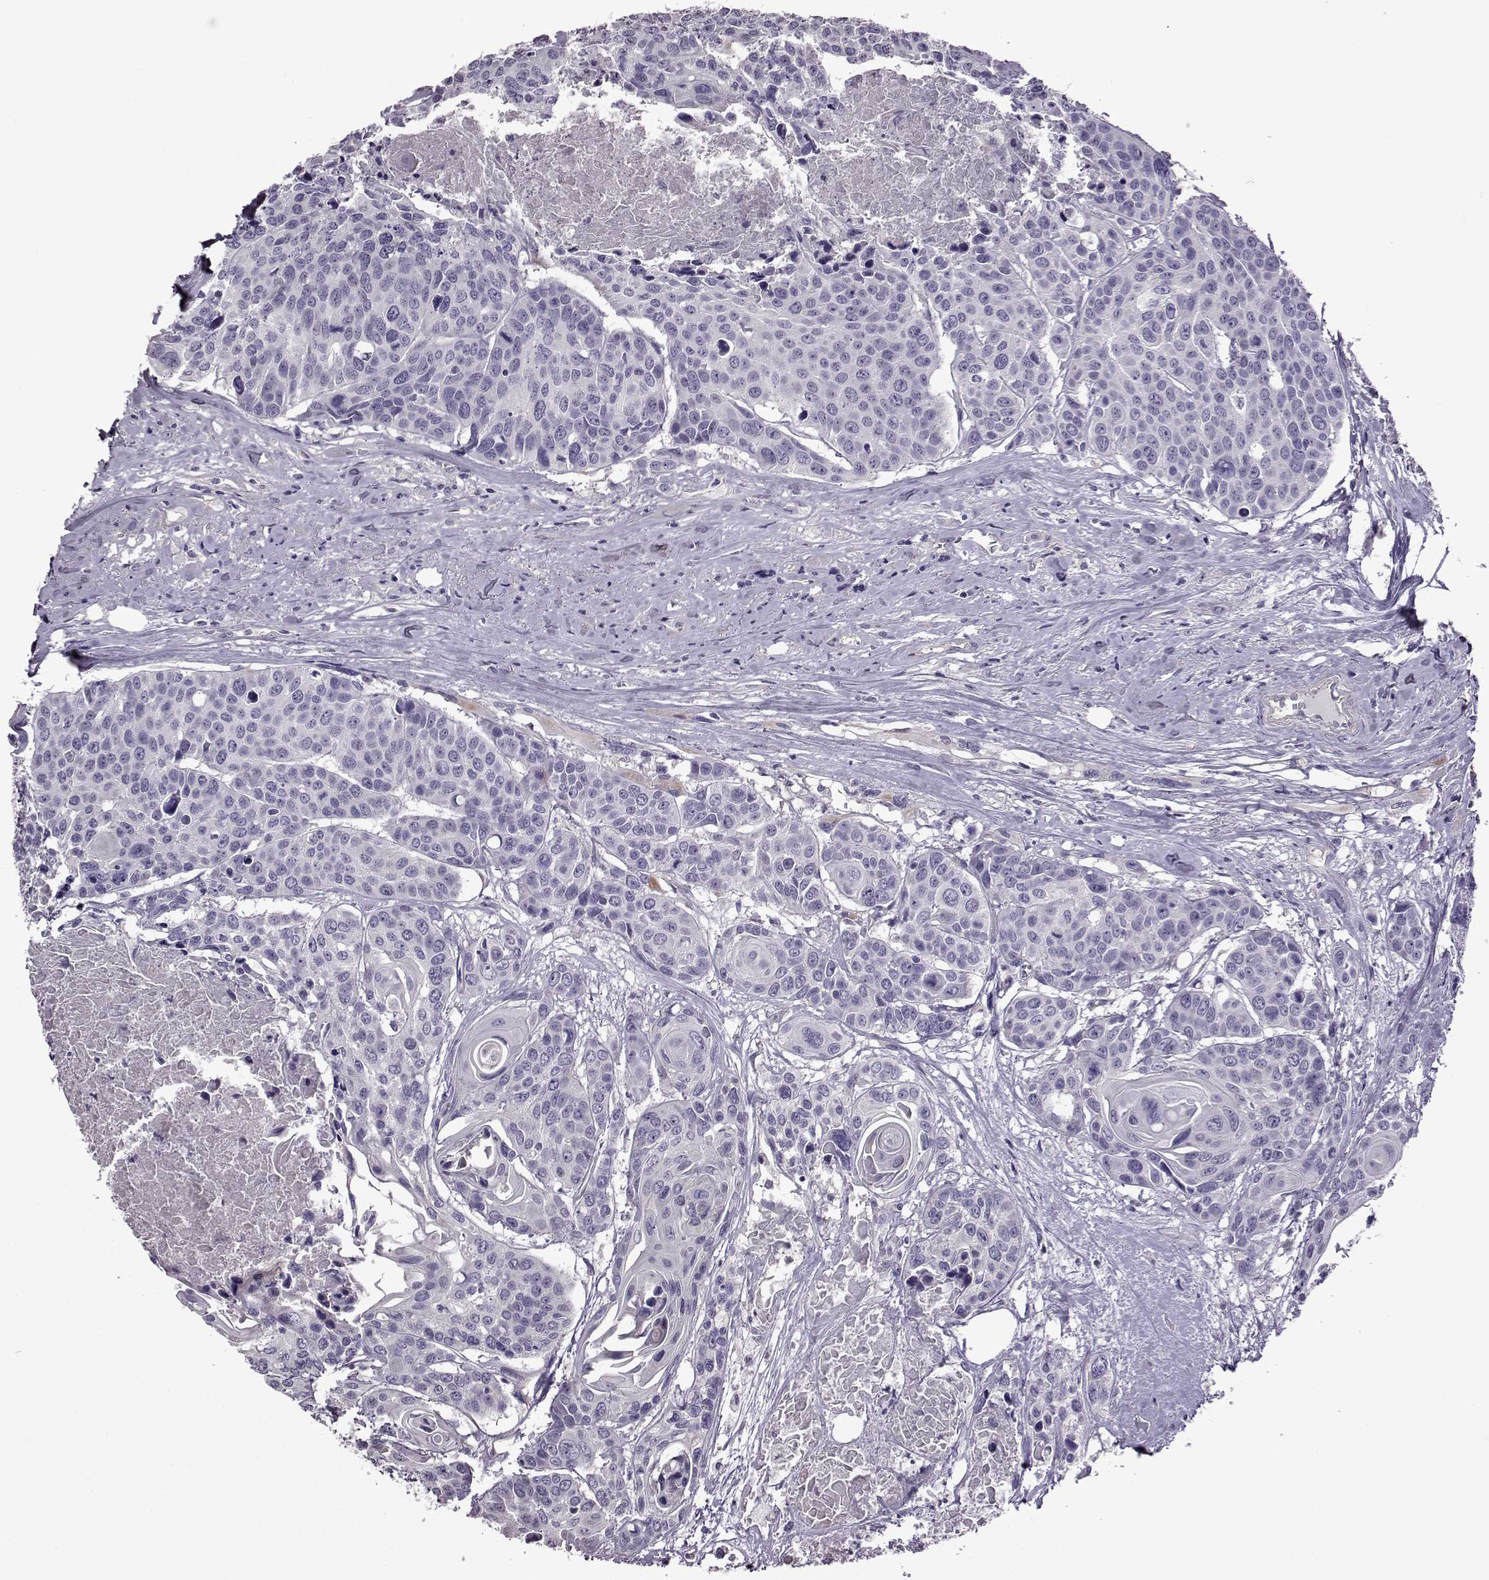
{"staining": {"intensity": "negative", "quantity": "none", "location": "none"}, "tissue": "head and neck cancer", "cell_type": "Tumor cells", "image_type": "cancer", "snomed": [{"axis": "morphology", "description": "Squamous cell carcinoma, NOS"}, {"axis": "topography", "description": "Oral tissue"}, {"axis": "topography", "description": "Head-Neck"}], "caption": "High power microscopy photomicrograph of an immunohistochemistry photomicrograph of squamous cell carcinoma (head and neck), revealing no significant expression in tumor cells. (Immunohistochemistry, brightfield microscopy, high magnification).", "gene": "EDDM3B", "patient": {"sex": "male", "age": 56}}